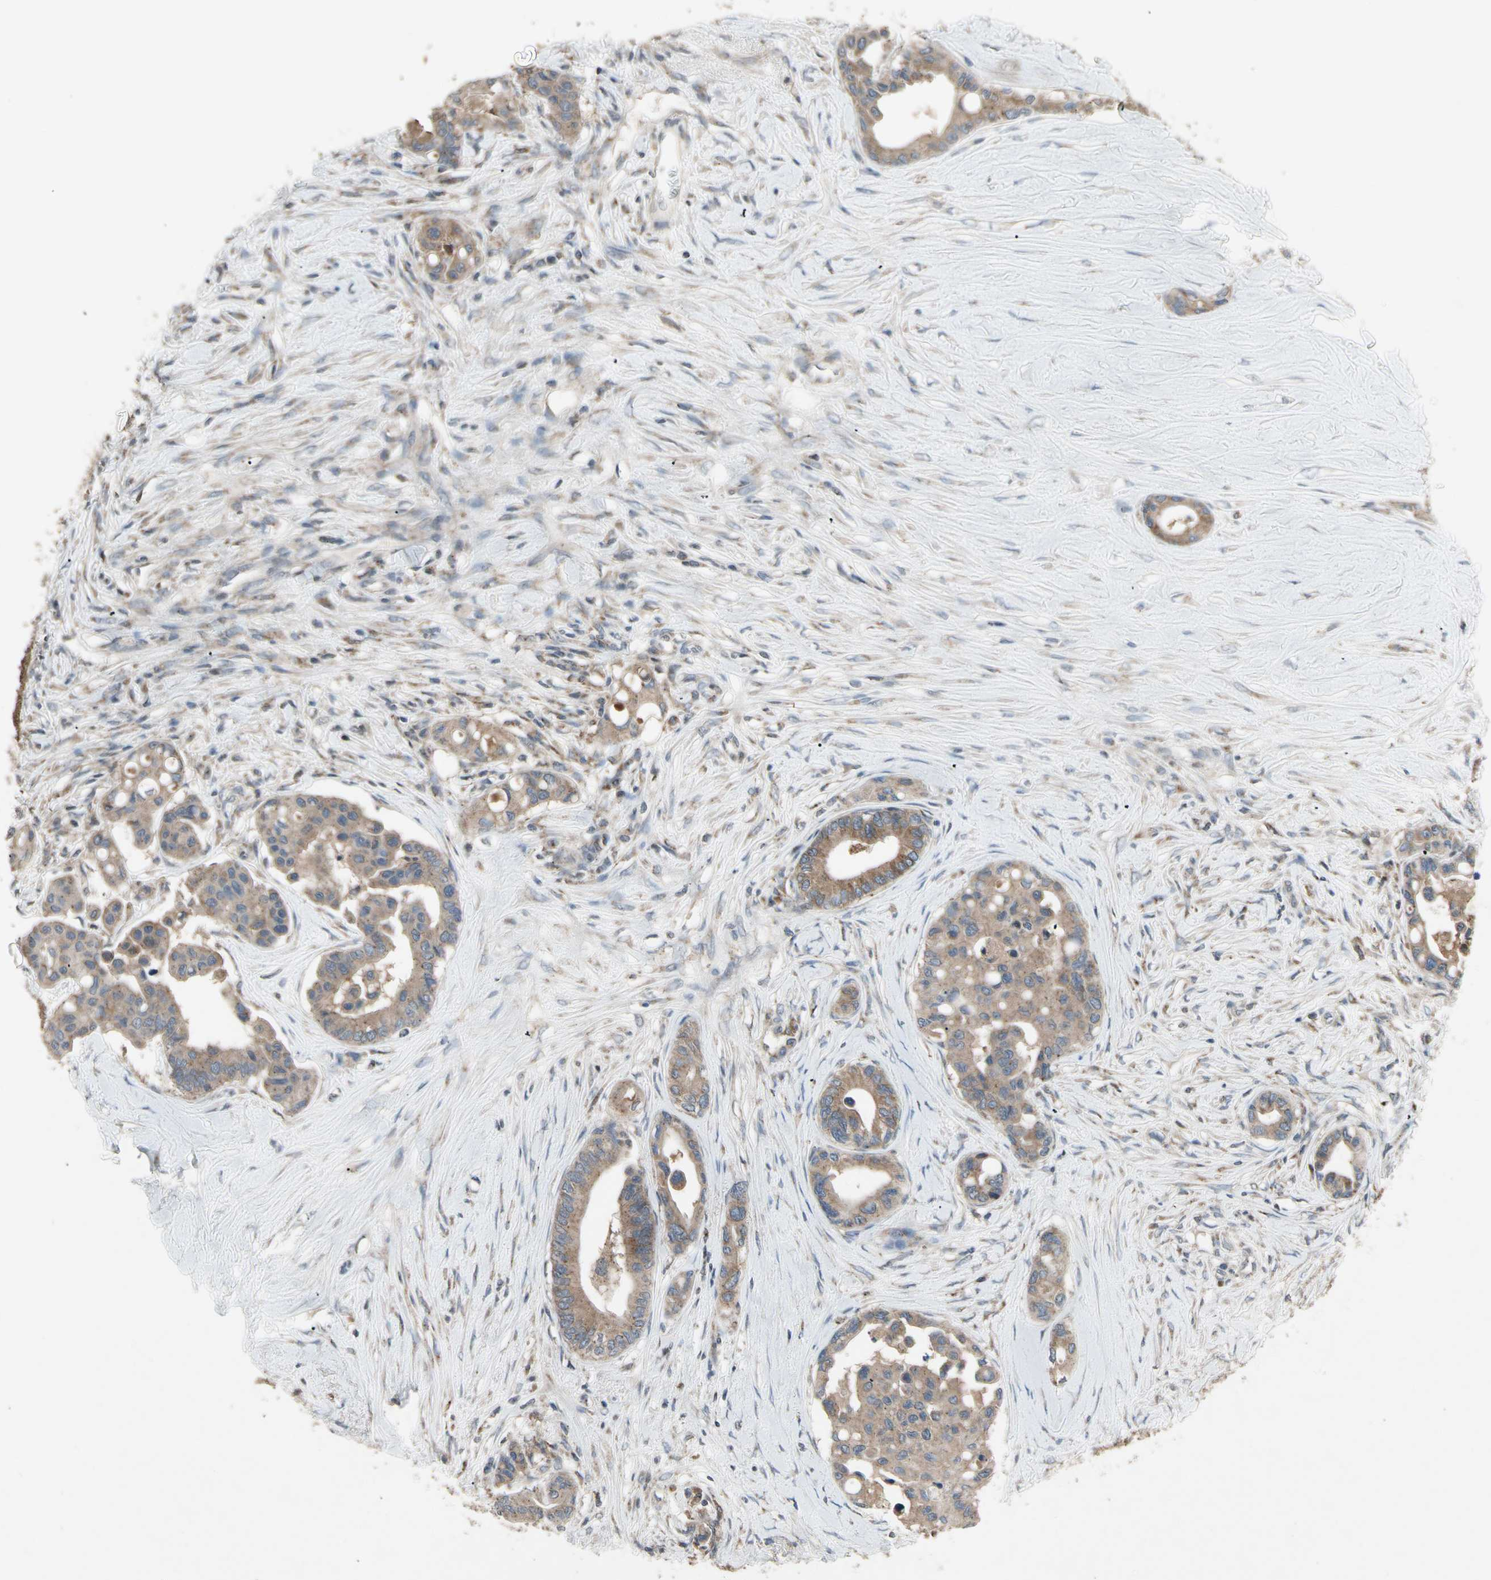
{"staining": {"intensity": "moderate", "quantity": ">75%", "location": "cytoplasmic/membranous"}, "tissue": "colorectal cancer", "cell_type": "Tumor cells", "image_type": "cancer", "snomed": [{"axis": "morphology", "description": "Normal tissue, NOS"}, {"axis": "morphology", "description": "Adenocarcinoma, NOS"}, {"axis": "topography", "description": "Colon"}], "caption": "Colorectal cancer stained for a protein (brown) demonstrates moderate cytoplasmic/membranous positive positivity in about >75% of tumor cells.", "gene": "NMI", "patient": {"sex": "male", "age": 82}}